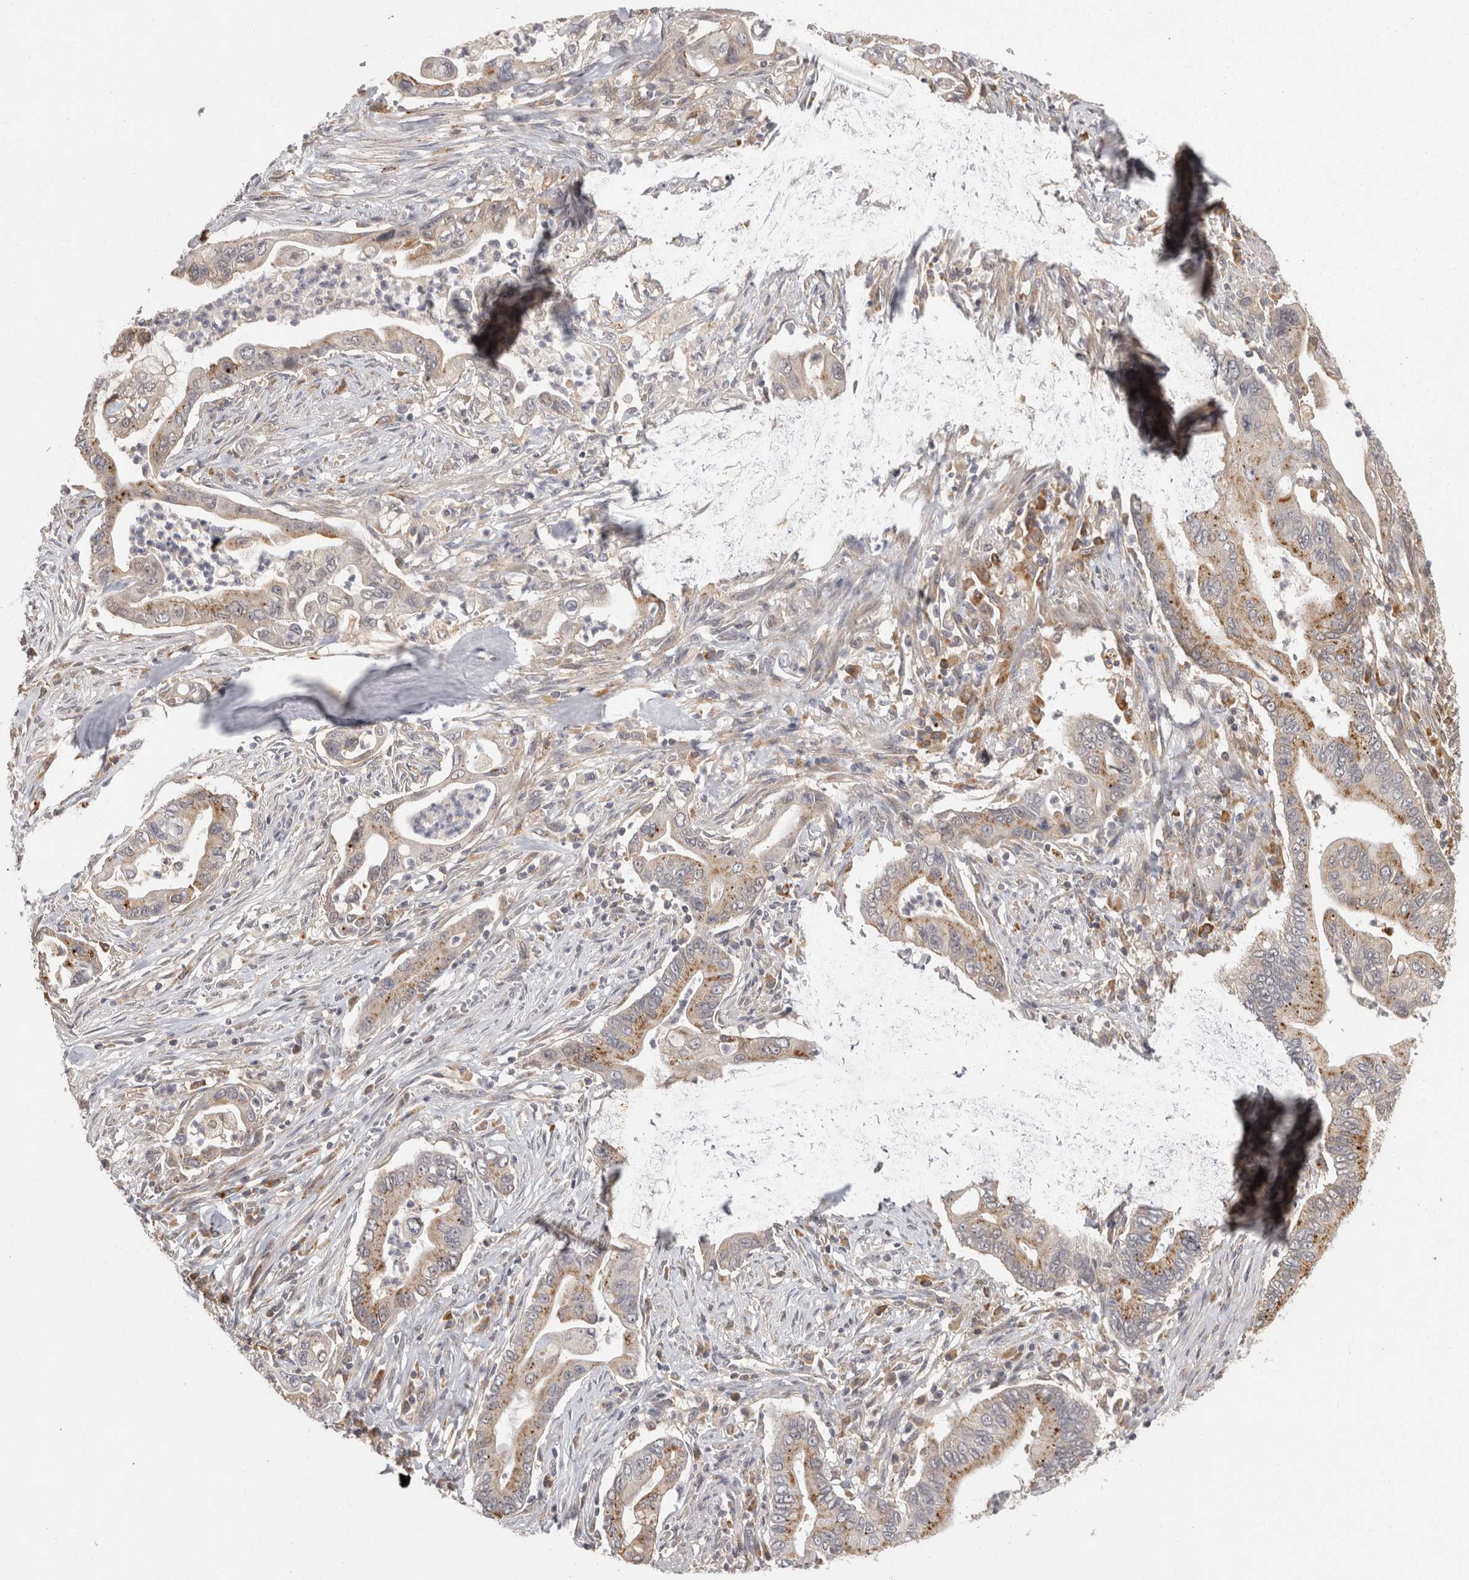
{"staining": {"intensity": "moderate", "quantity": "25%-75%", "location": "cytoplasmic/membranous"}, "tissue": "pancreatic cancer", "cell_type": "Tumor cells", "image_type": "cancer", "snomed": [{"axis": "morphology", "description": "Adenocarcinoma, NOS"}, {"axis": "topography", "description": "Pancreas"}], "caption": "The immunohistochemical stain shows moderate cytoplasmic/membranous expression in tumor cells of adenocarcinoma (pancreatic) tissue.", "gene": "ACAT2", "patient": {"sex": "male", "age": 78}}